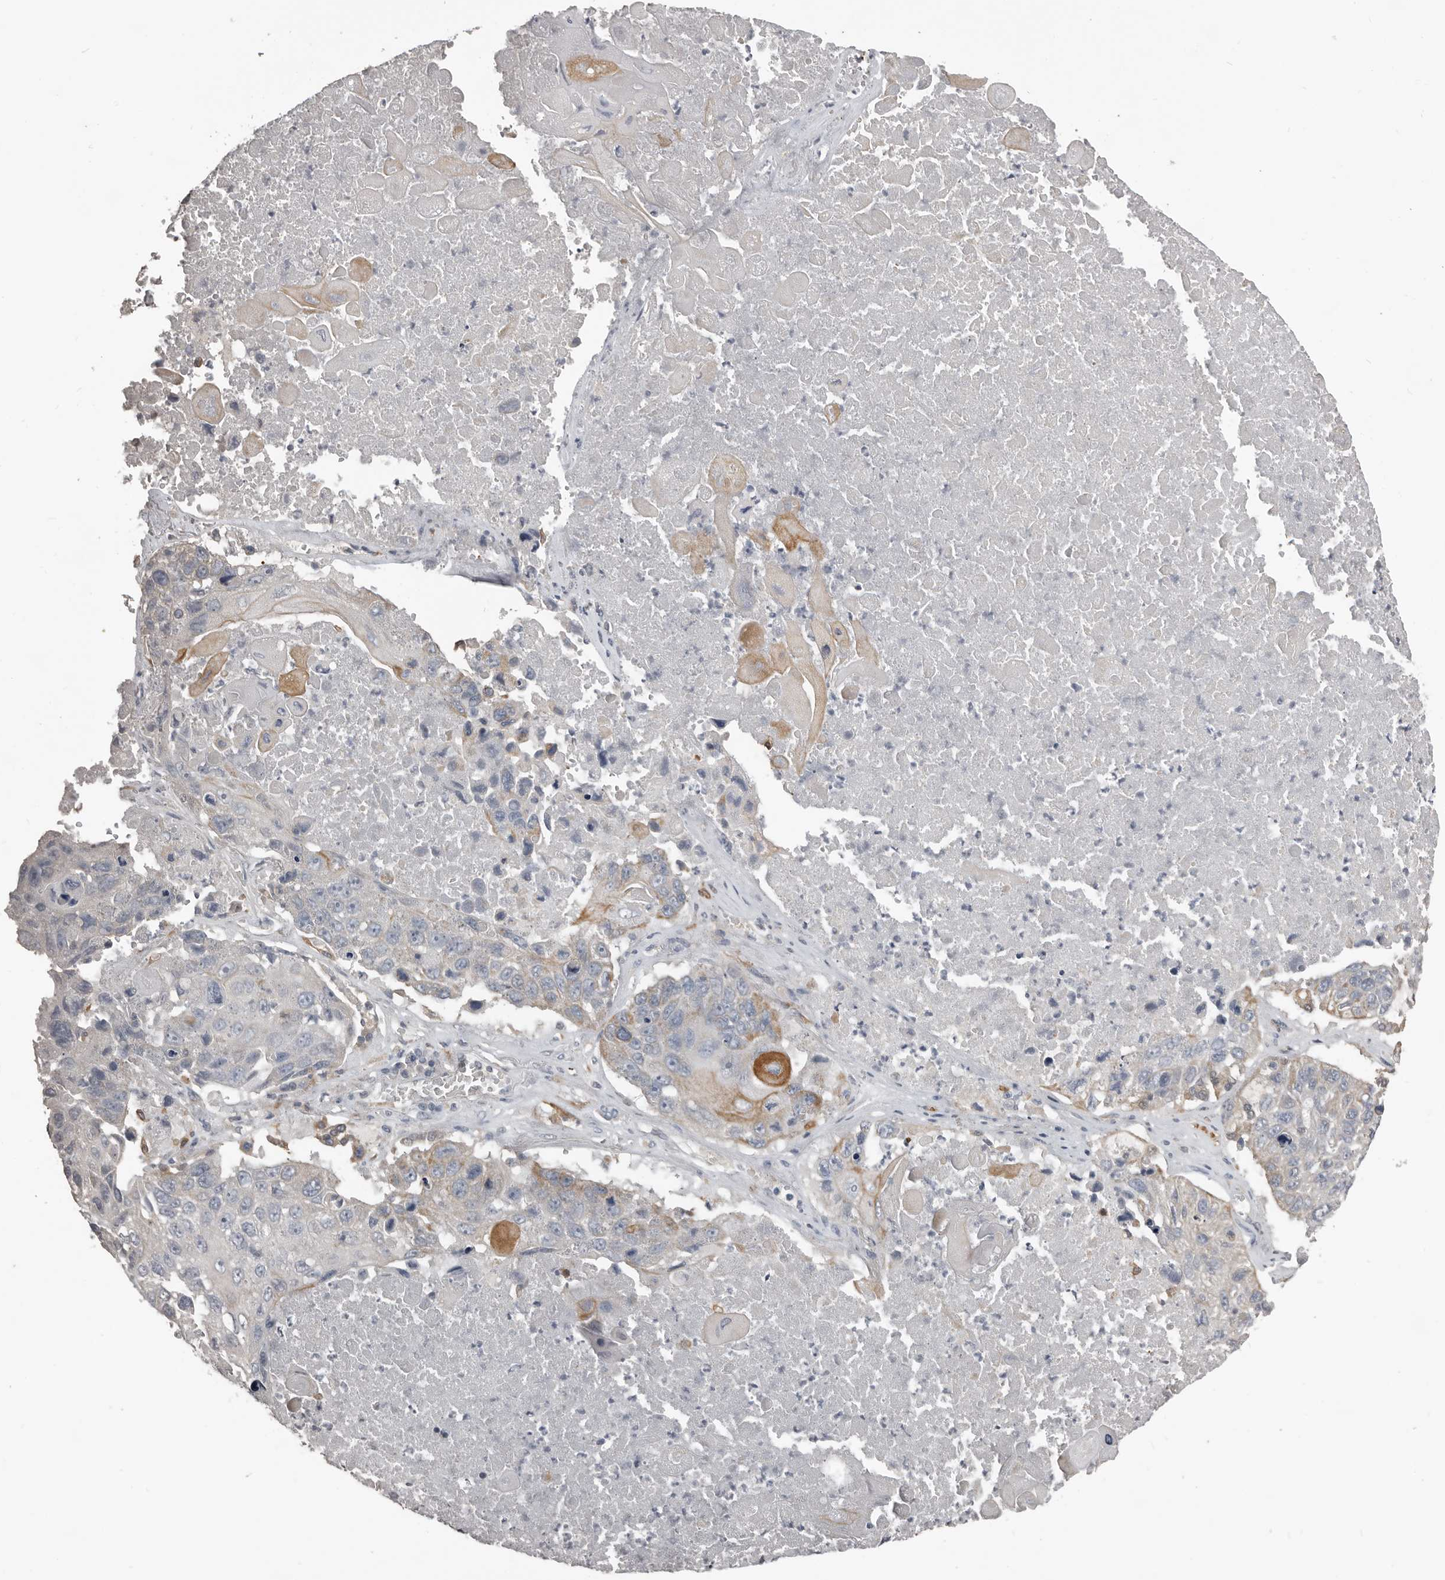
{"staining": {"intensity": "moderate", "quantity": "<25%", "location": "cytoplasmic/membranous"}, "tissue": "lung cancer", "cell_type": "Tumor cells", "image_type": "cancer", "snomed": [{"axis": "morphology", "description": "Squamous cell carcinoma, NOS"}, {"axis": "topography", "description": "Lung"}], "caption": "A micrograph showing moderate cytoplasmic/membranous staining in about <25% of tumor cells in squamous cell carcinoma (lung), as visualized by brown immunohistochemical staining.", "gene": "KCNJ8", "patient": {"sex": "male", "age": 61}}